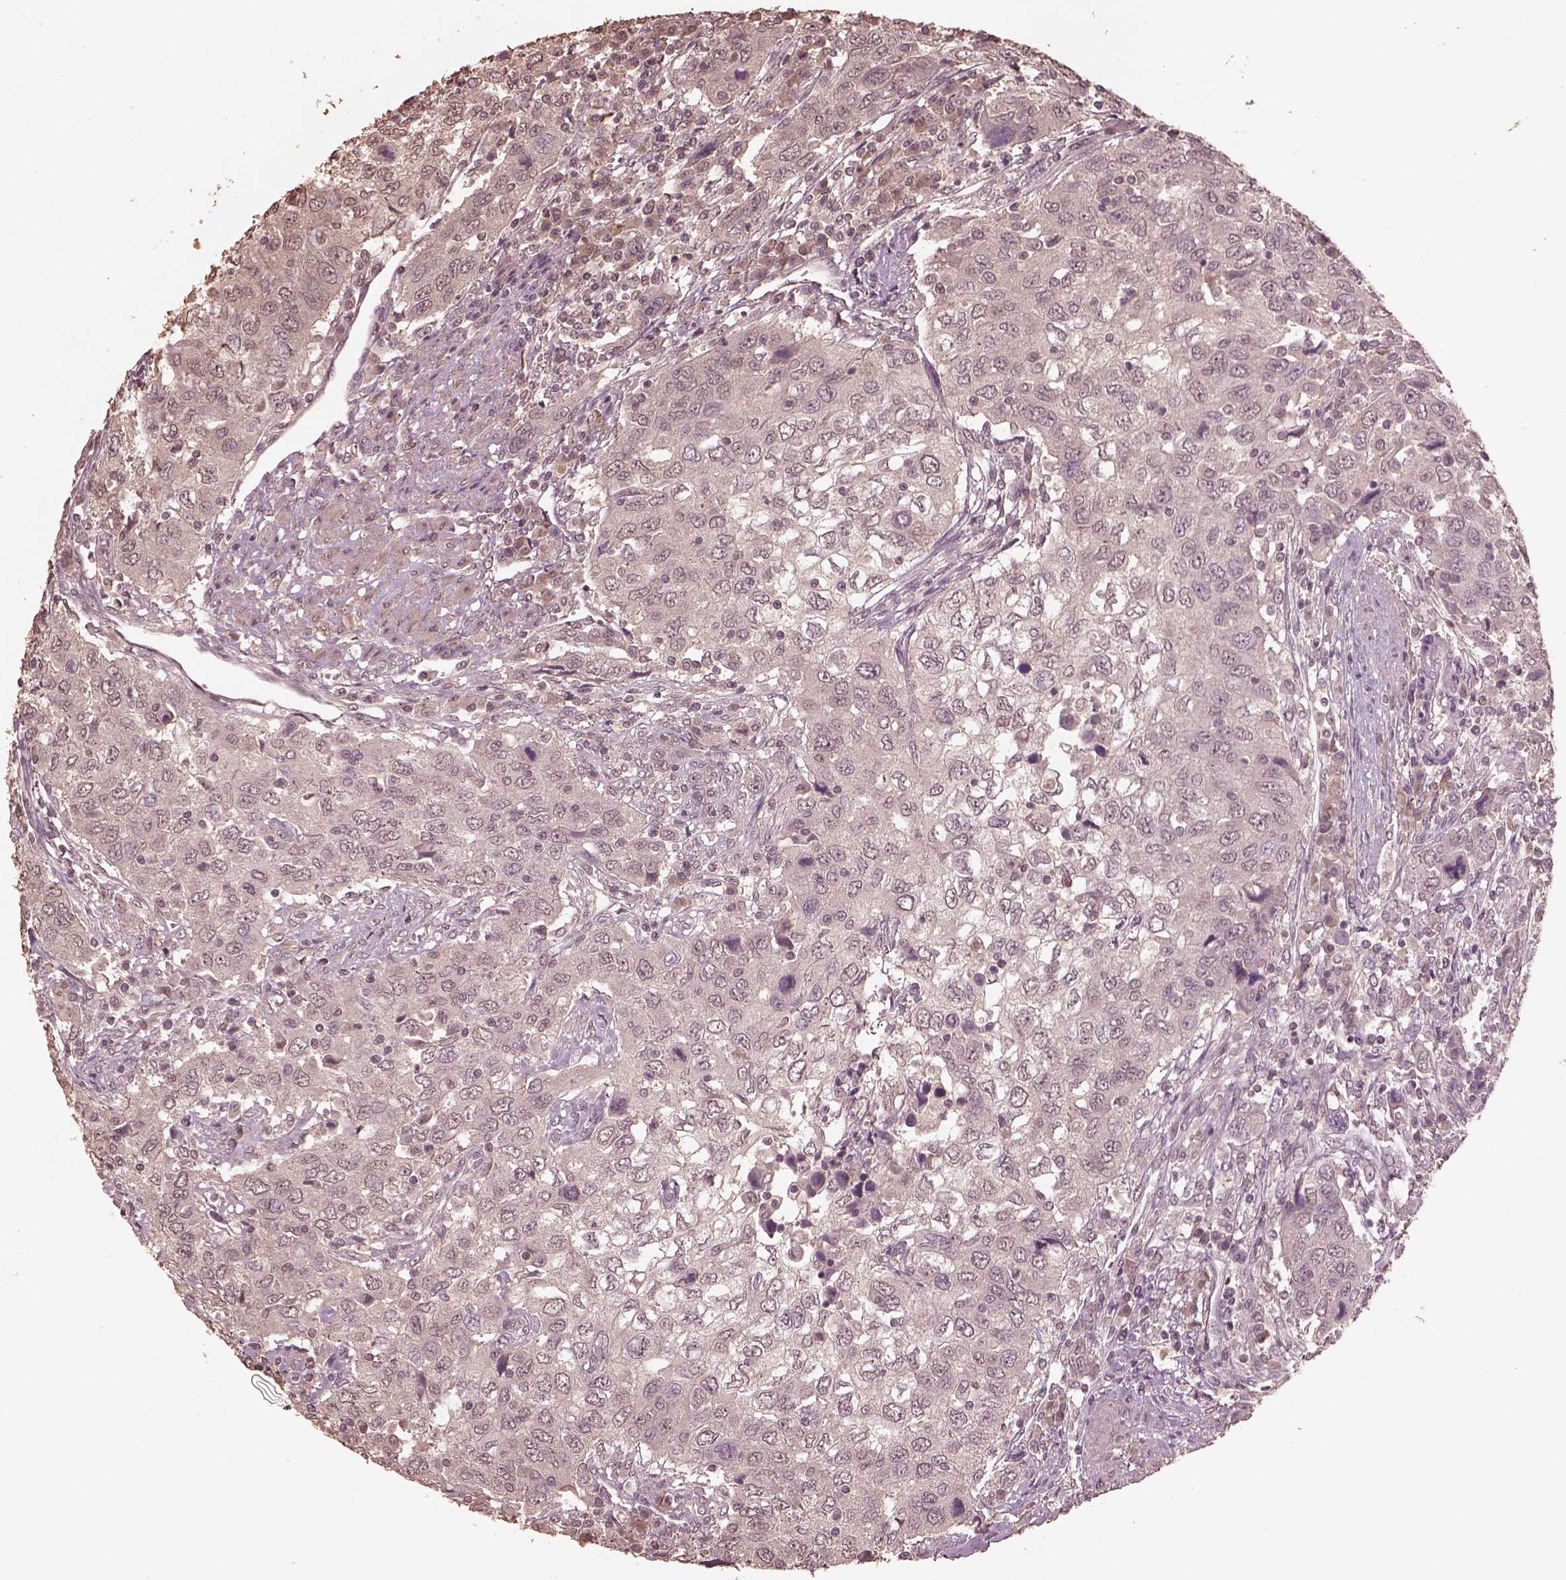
{"staining": {"intensity": "negative", "quantity": "none", "location": "none"}, "tissue": "urothelial cancer", "cell_type": "Tumor cells", "image_type": "cancer", "snomed": [{"axis": "morphology", "description": "Urothelial carcinoma, High grade"}, {"axis": "topography", "description": "Urinary bladder"}], "caption": "Tumor cells show no significant positivity in urothelial cancer.", "gene": "CPT1C", "patient": {"sex": "male", "age": 76}}